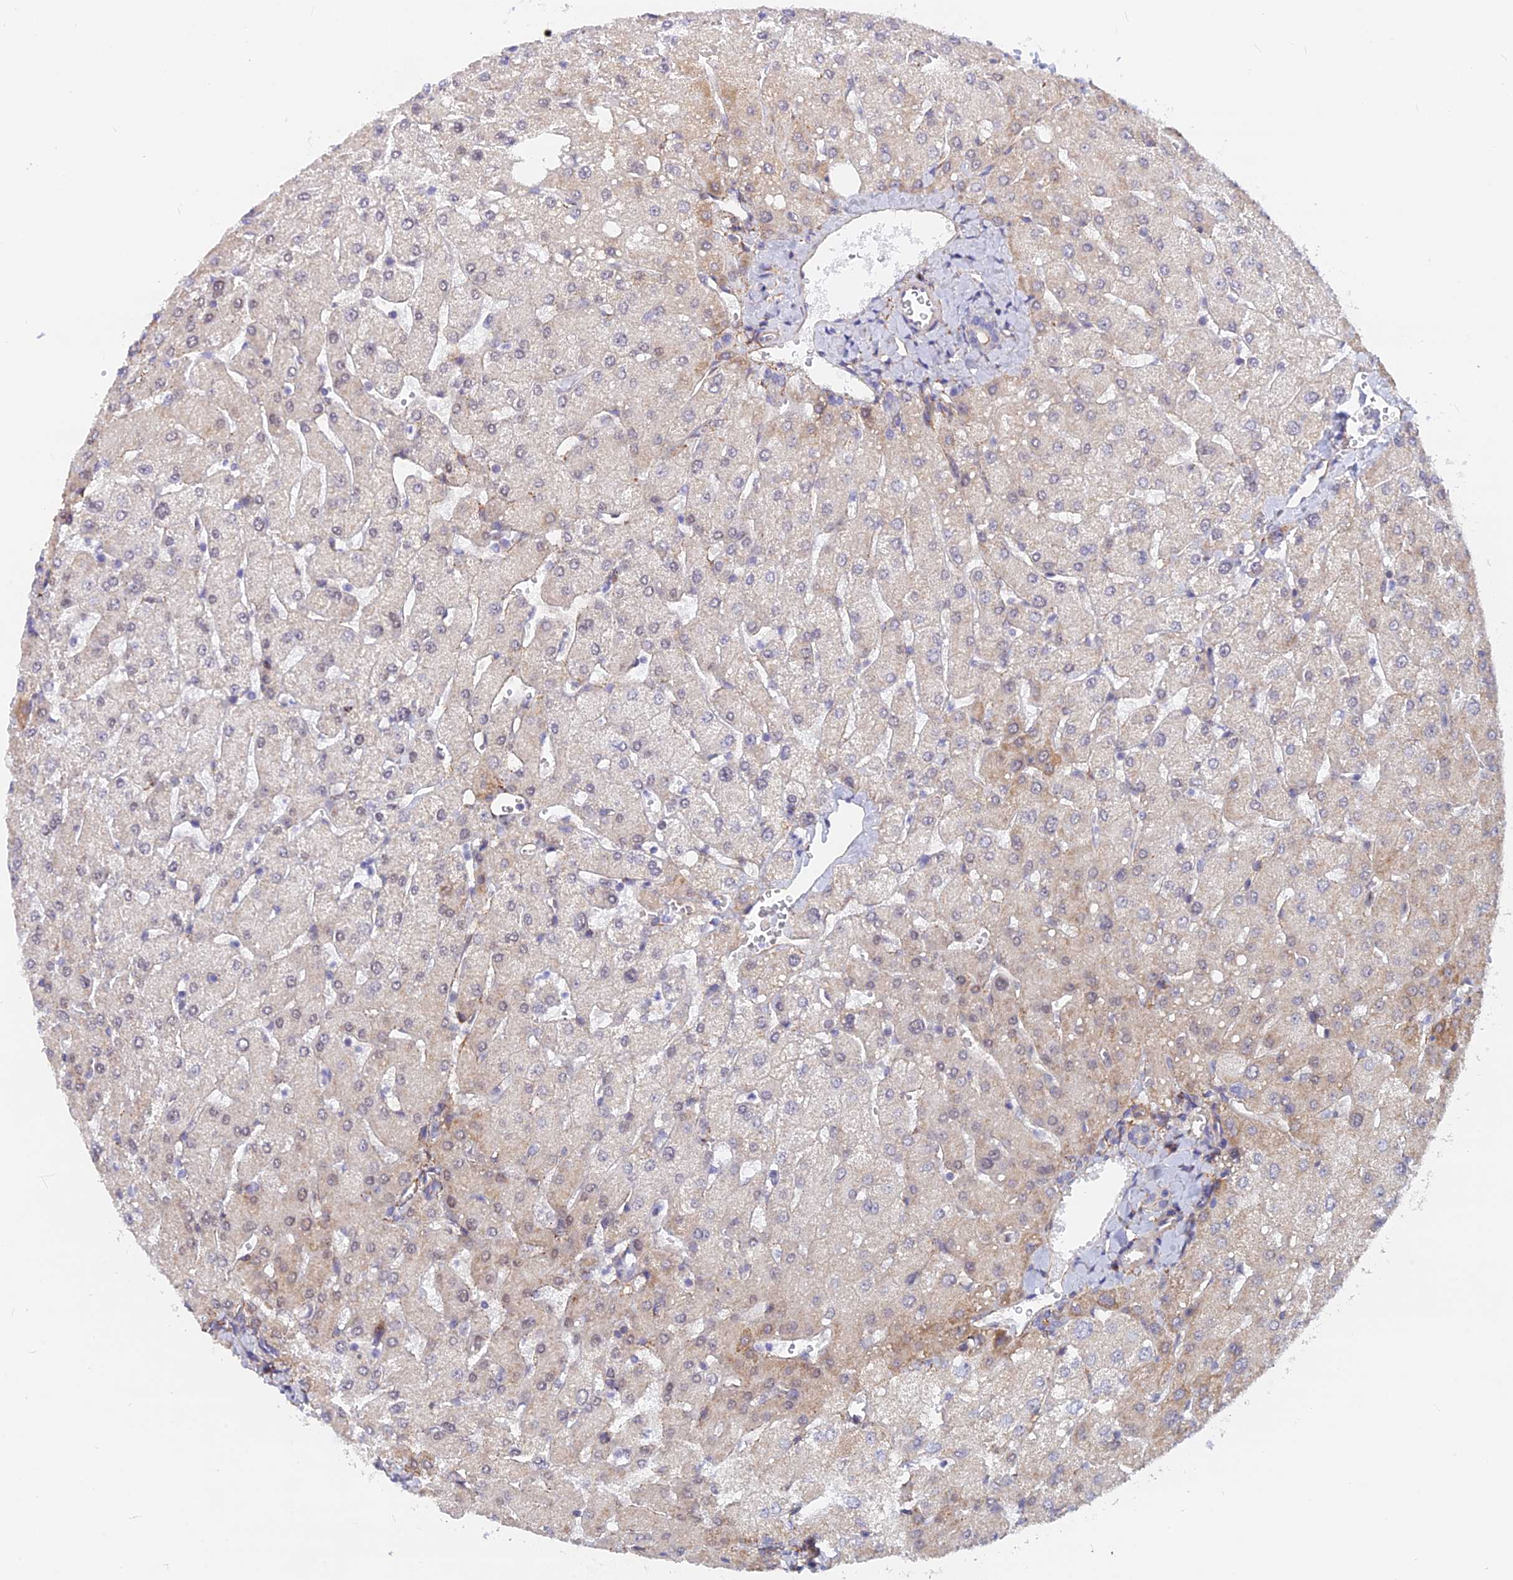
{"staining": {"intensity": "negative", "quantity": "none", "location": "none"}, "tissue": "liver", "cell_type": "Cholangiocytes", "image_type": "normal", "snomed": [{"axis": "morphology", "description": "Normal tissue, NOS"}, {"axis": "topography", "description": "Liver"}], "caption": "DAB immunohistochemical staining of unremarkable human liver exhibits no significant staining in cholangiocytes.", "gene": "VSTM2L", "patient": {"sex": "male", "age": 55}}